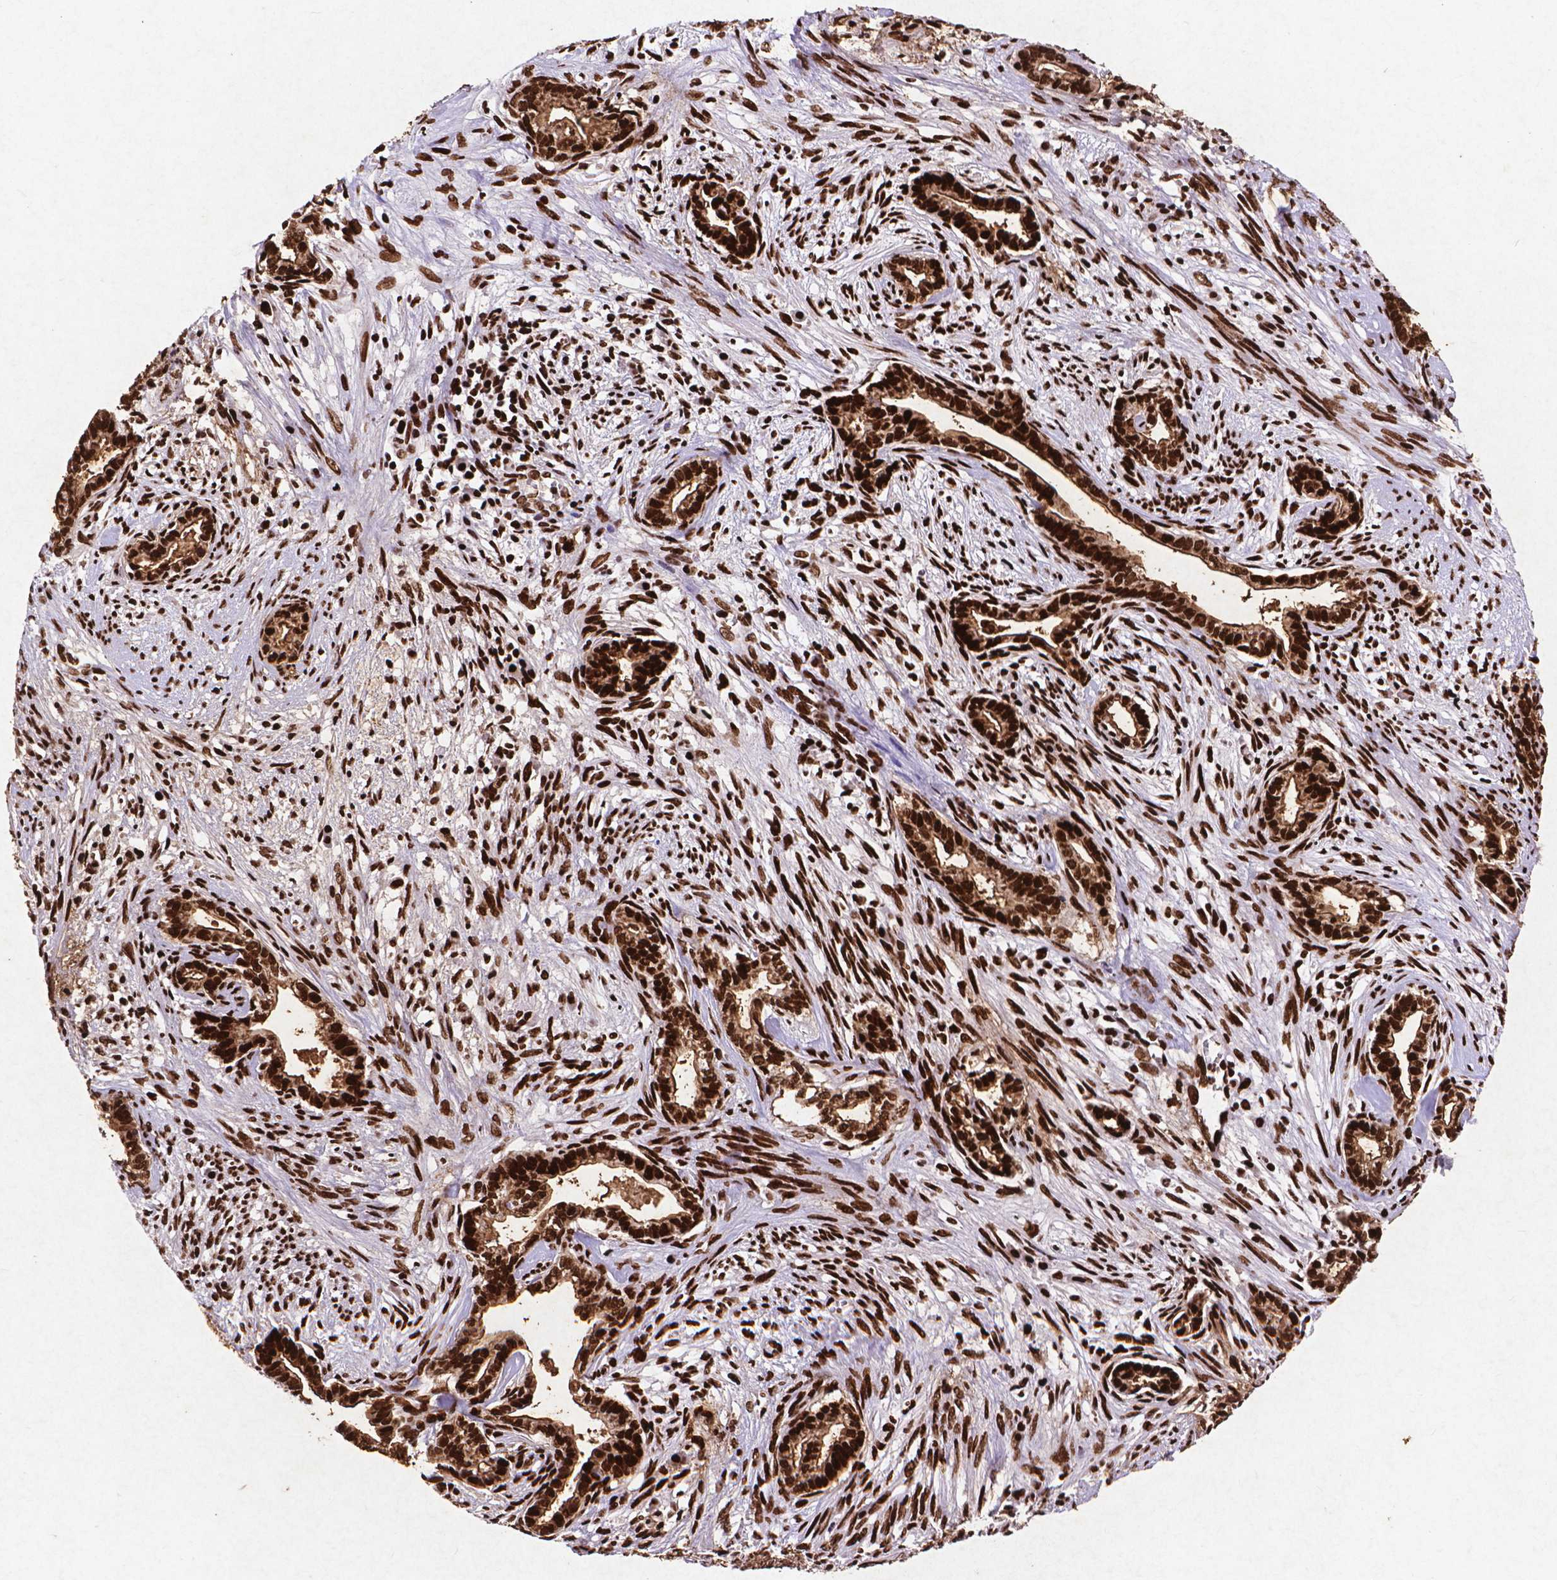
{"staining": {"intensity": "strong", "quantity": ">75%", "location": "cytoplasmic/membranous,nuclear"}, "tissue": "cervical cancer", "cell_type": "Tumor cells", "image_type": "cancer", "snomed": [{"axis": "morphology", "description": "Adenocarcinoma, NOS"}, {"axis": "topography", "description": "Cervix"}], "caption": "This photomicrograph reveals cervical cancer stained with immunohistochemistry to label a protein in brown. The cytoplasmic/membranous and nuclear of tumor cells show strong positivity for the protein. Nuclei are counter-stained blue.", "gene": "CITED2", "patient": {"sex": "female", "age": 62}}